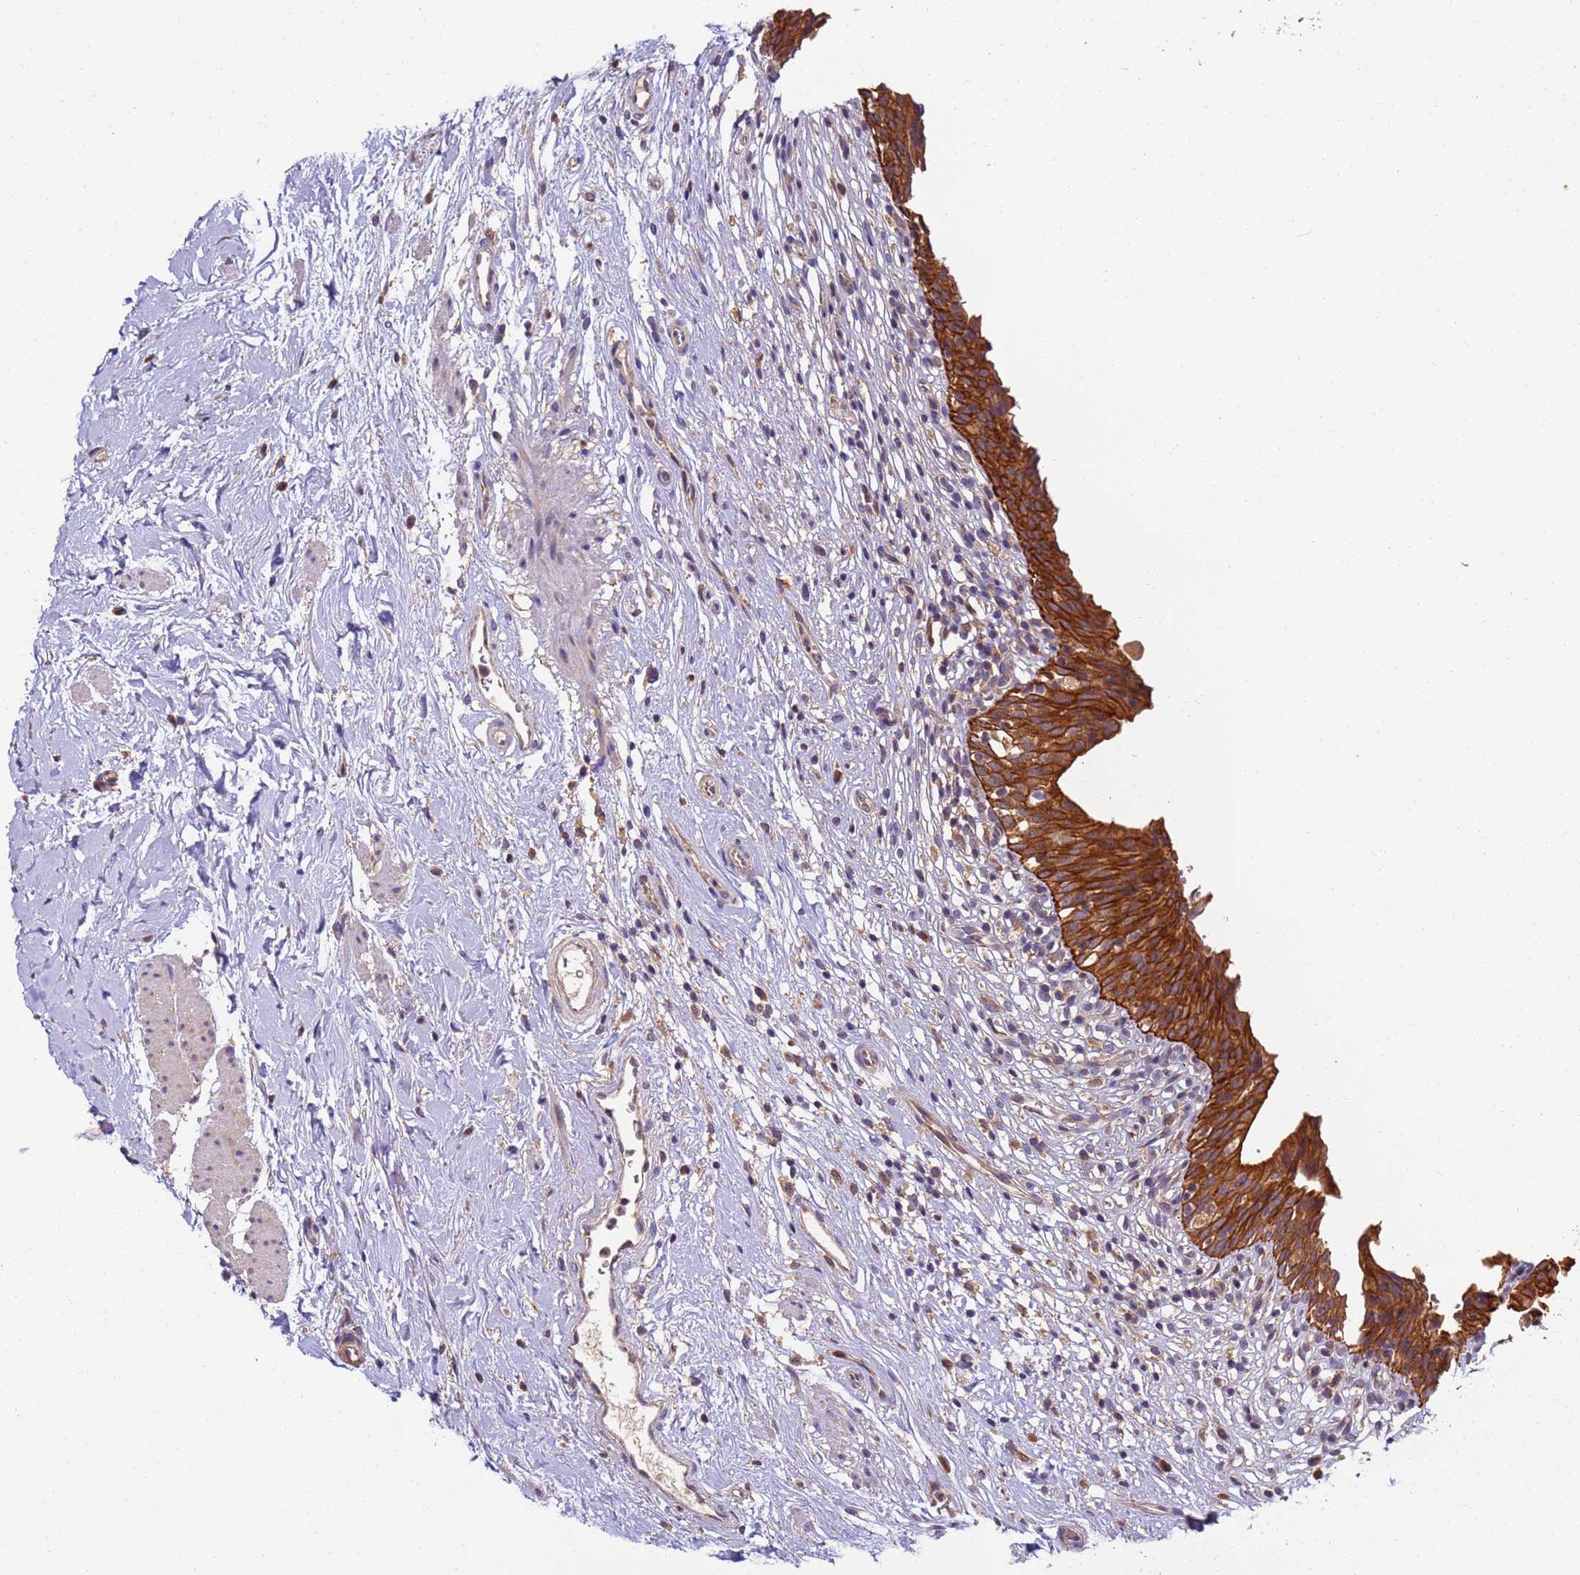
{"staining": {"intensity": "strong", "quantity": ">75%", "location": "cytoplasmic/membranous"}, "tissue": "urinary bladder", "cell_type": "Urothelial cells", "image_type": "normal", "snomed": [{"axis": "morphology", "description": "Normal tissue, NOS"}, {"axis": "morphology", "description": "Inflammation, NOS"}, {"axis": "topography", "description": "Urinary bladder"}], "caption": "Protein staining by immunohistochemistry (IHC) exhibits strong cytoplasmic/membranous positivity in approximately >75% of urothelial cells in normal urinary bladder. The protein is shown in brown color, while the nuclei are stained blue.", "gene": "TIGAR", "patient": {"sex": "male", "age": 63}}